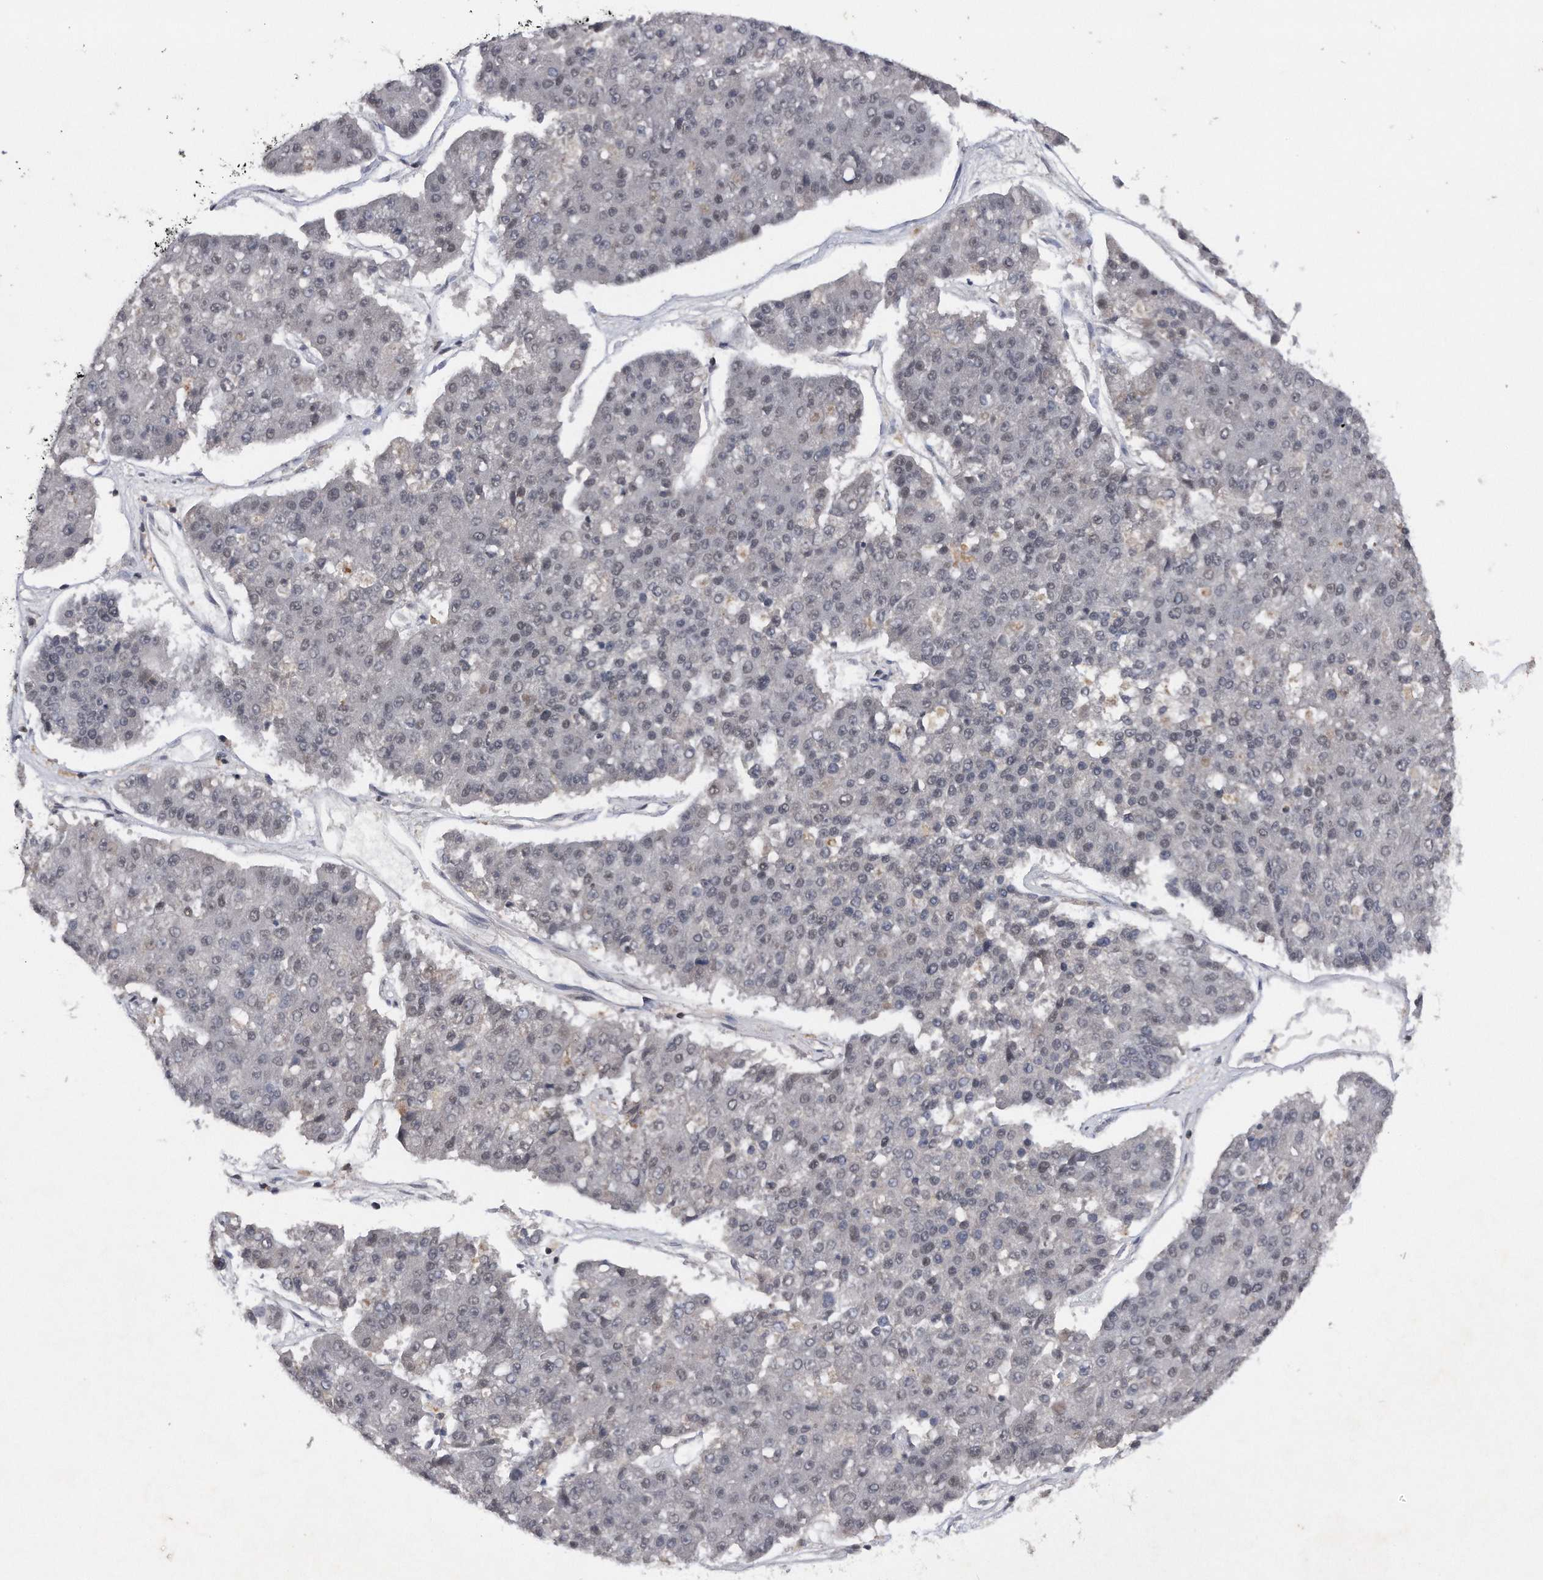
{"staining": {"intensity": "weak", "quantity": "<25%", "location": "nuclear"}, "tissue": "pancreatic cancer", "cell_type": "Tumor cells", "image_type": "cancer", "snomed": [{"axis": "morphology", "description": "Adenocarcinoma, NOS"}, {"axis": "topography", "description": "Pancreas"}], "caption": "An immunohistochemistry histopathology image of pancreatic cancer is shown. There is no staining in tumor cells of pancreatic cancer.", "gene": "VIRMA", "patient": {"sex": "male", "age": 50}}